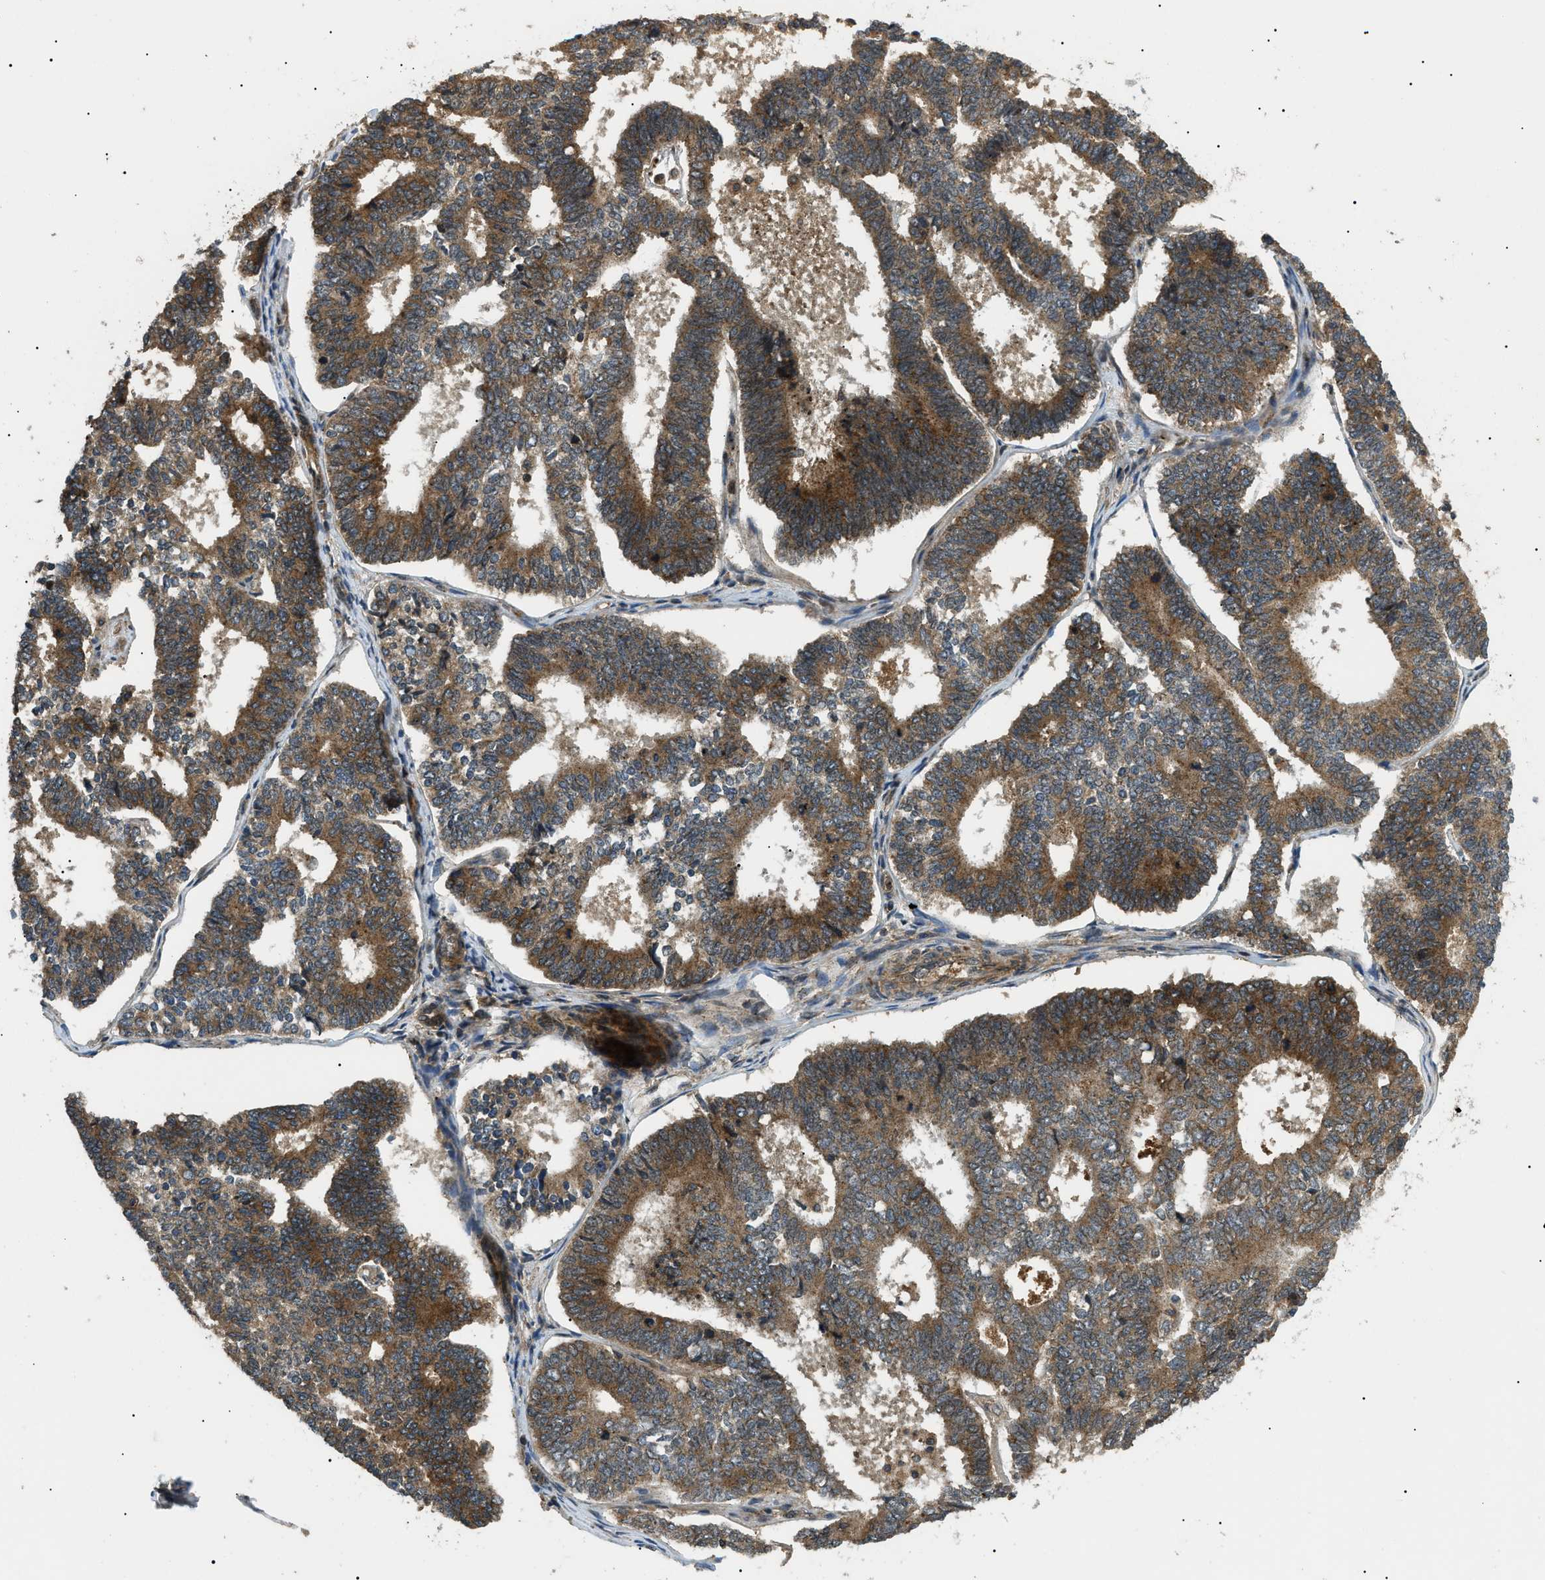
{"staining": {"intensity": "strong", "quantity": ">75%", "location": "cytoplasmic/membranous"}, "tissue": "endometrial cancer", "cell_type": "Tumor cells", "image_type": "cancer", "snomed": [{"axis": "morphology", "description": "Adenocarcinoma, NOS"}, {"axis": "topography", "description": "Endometrium"}], "caption": "The image reveals staining of endometrial cancer (adenocarcinoma), revealing strong cytoplasmic/membranous protein expression (brown color) within tumor cells.", "gene": "ATP6AP1", "patient": {"sex": "female", "age": 70}}